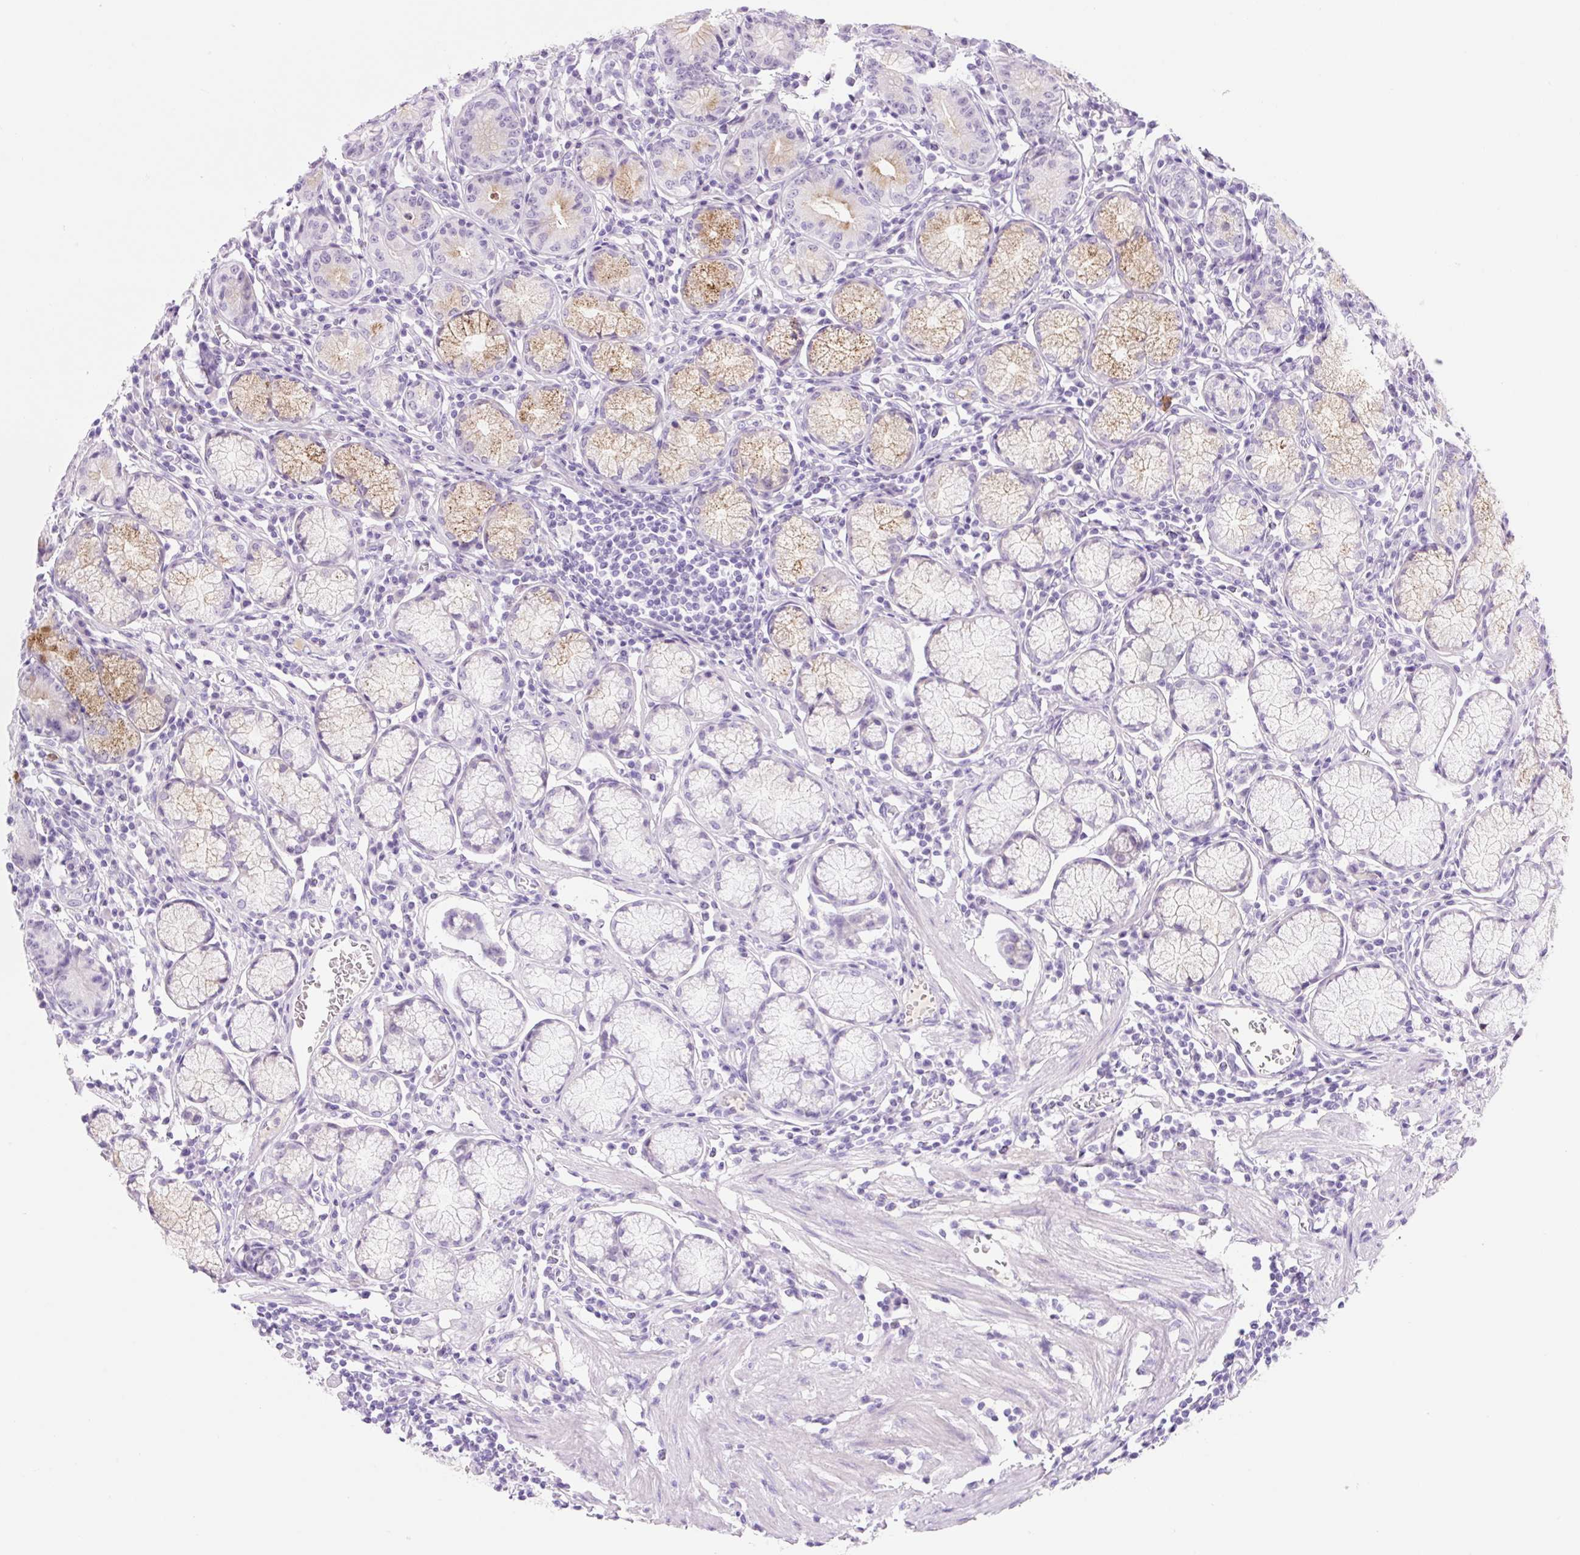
{"staining": {"intensity": "moderate", "quantity": "25%-75%", "location": "cytoplasmic/membranous"}, "tissue": "stomach", "cell_type": "Glandular cells", "image_type": "normal", "snomed": [{"axis": "morphology", "description": "Normal tissue, NOS"}, {"axis": "topography", "description": "Stomach"}], "caption": "Immunohistochemical staining of unremarkable human stomach exhibits moderate cytoplasmic/membranous protein positivity in about 25%-75% of glandular cells.", "gene": "ZNF121", "patient": {"sex": "male", "age": 55}}